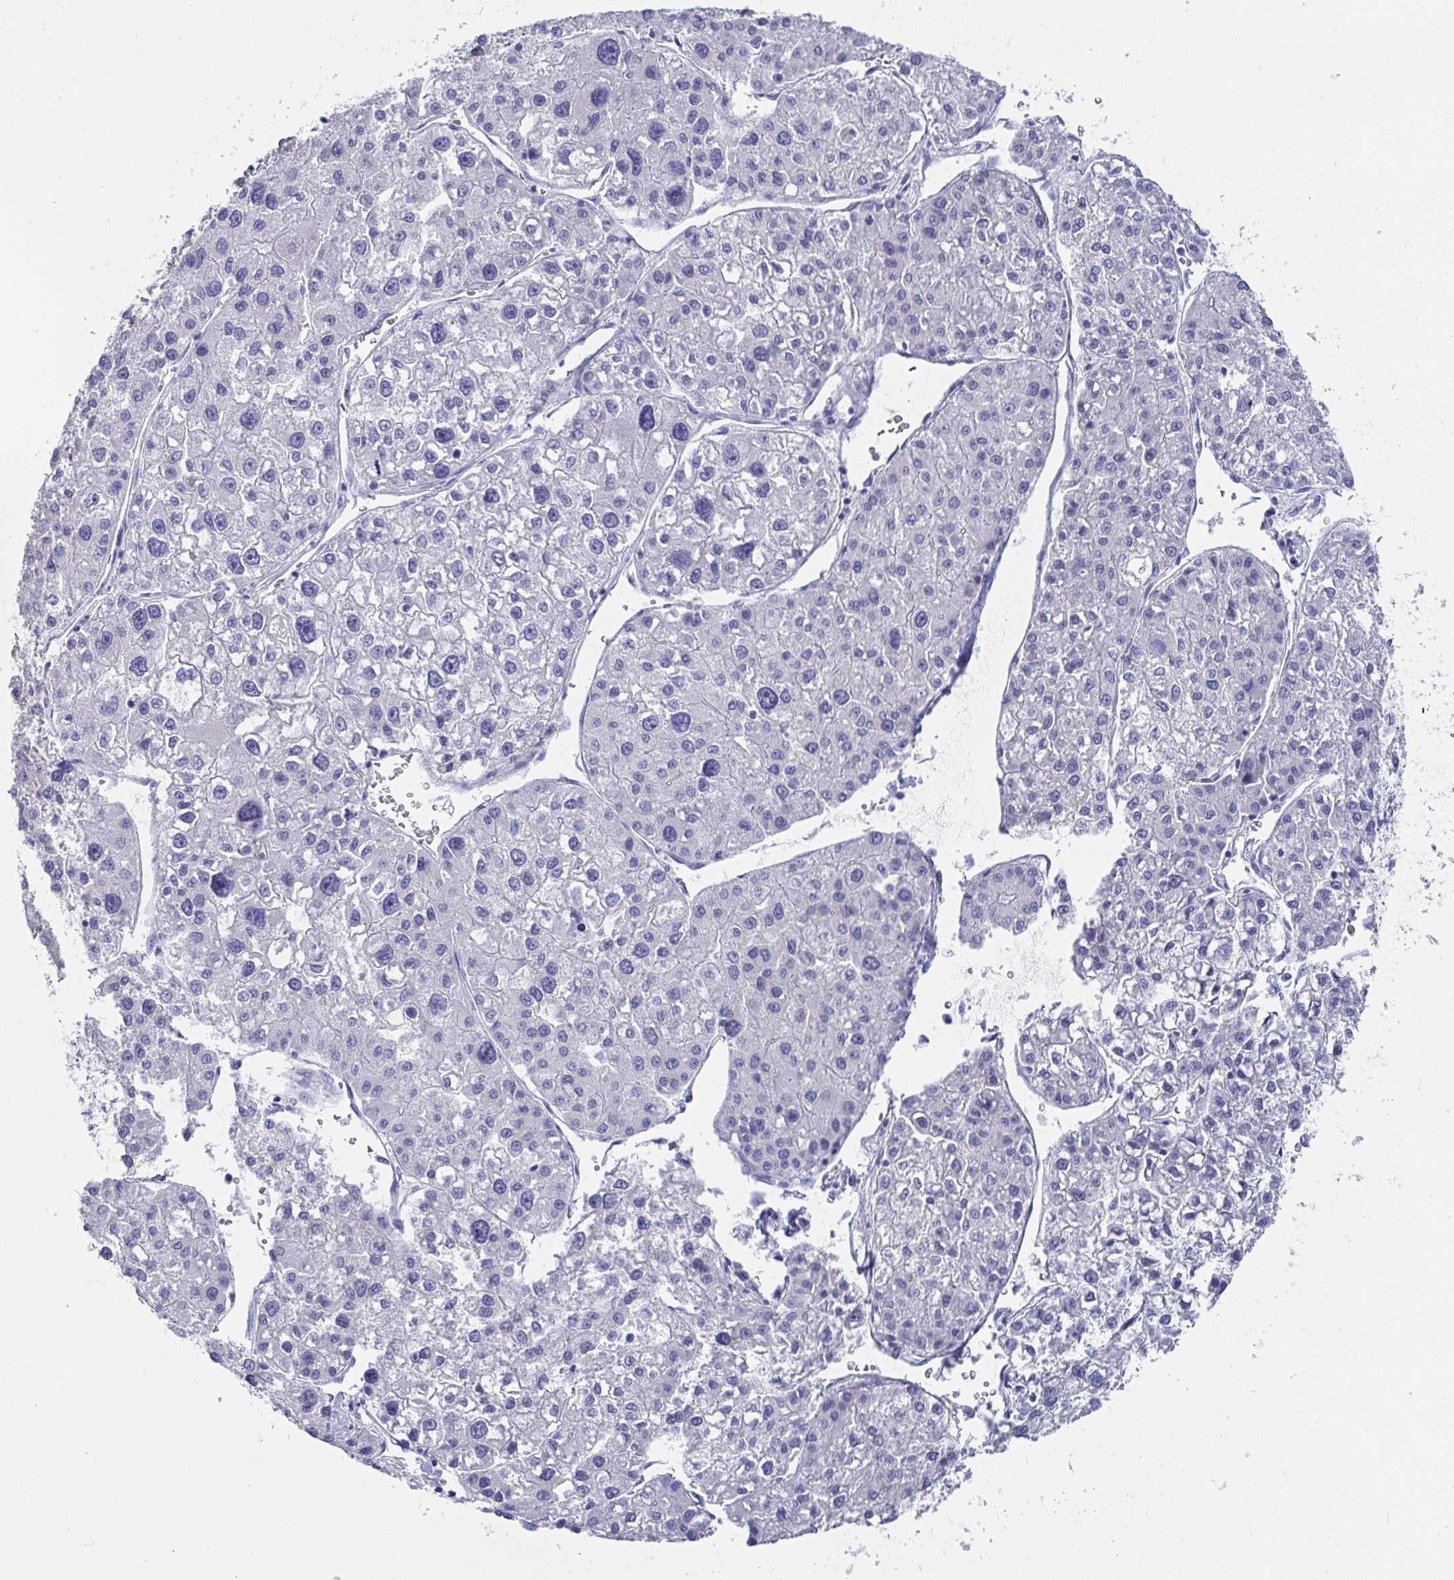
{"staining": {"intensity": "negative", "quantity": "none", "location": "none"}, "tissue": "liver cancer", "cell_type": "Tumor cells", "image_type": "cancer", "snomed": [{"axis": "morphology", "description": "Carcinoma, Hepatocellular, NOS"}, {"axis": "topography", "description": "Liver"}], "caption": "Liver cancer stained for a protein using immunohistochemistry (IHC) demonstrates no expression tumor cells.", "gene": "GRIA1", "patient": {"sex": "male", "age": 73}}